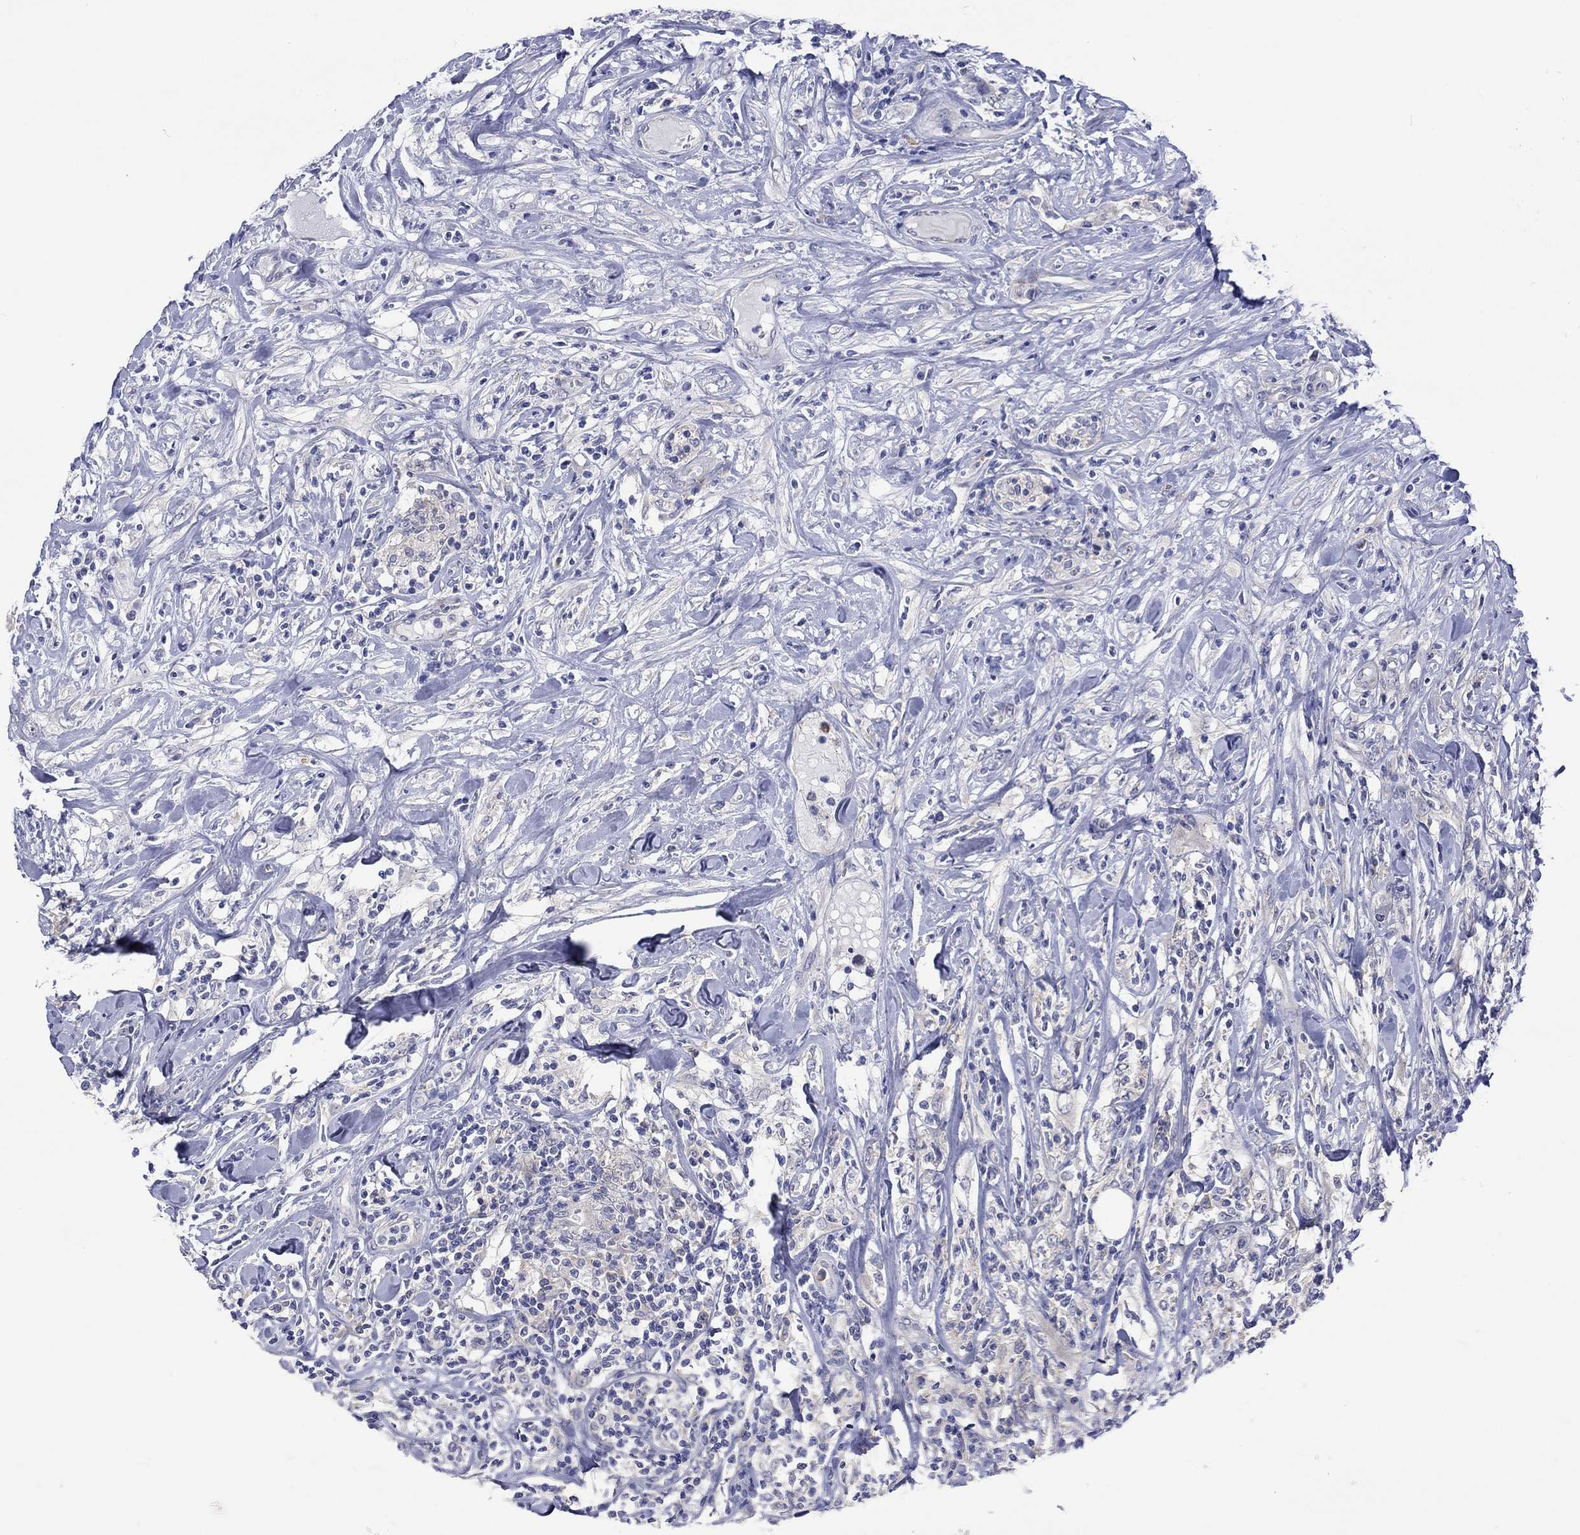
{"staining": {"intensity": "negative", "quantity": "none", "location": "none"}, "tissue": "lymphoma", "cell_type": "Tumor cells", "image_type": "cancer", "snomed": [{"axis": "morphology", "description": "Malignant lymphoma, non-Hodgkin's type, High grade"}, {"axis": "topography", "description": "Lymph node"}], "caption": "Tumor cells are negative for protein expression in human lymphoma.", "gene": "CERS1", "patient": {"sex": "female", "age": 84}}